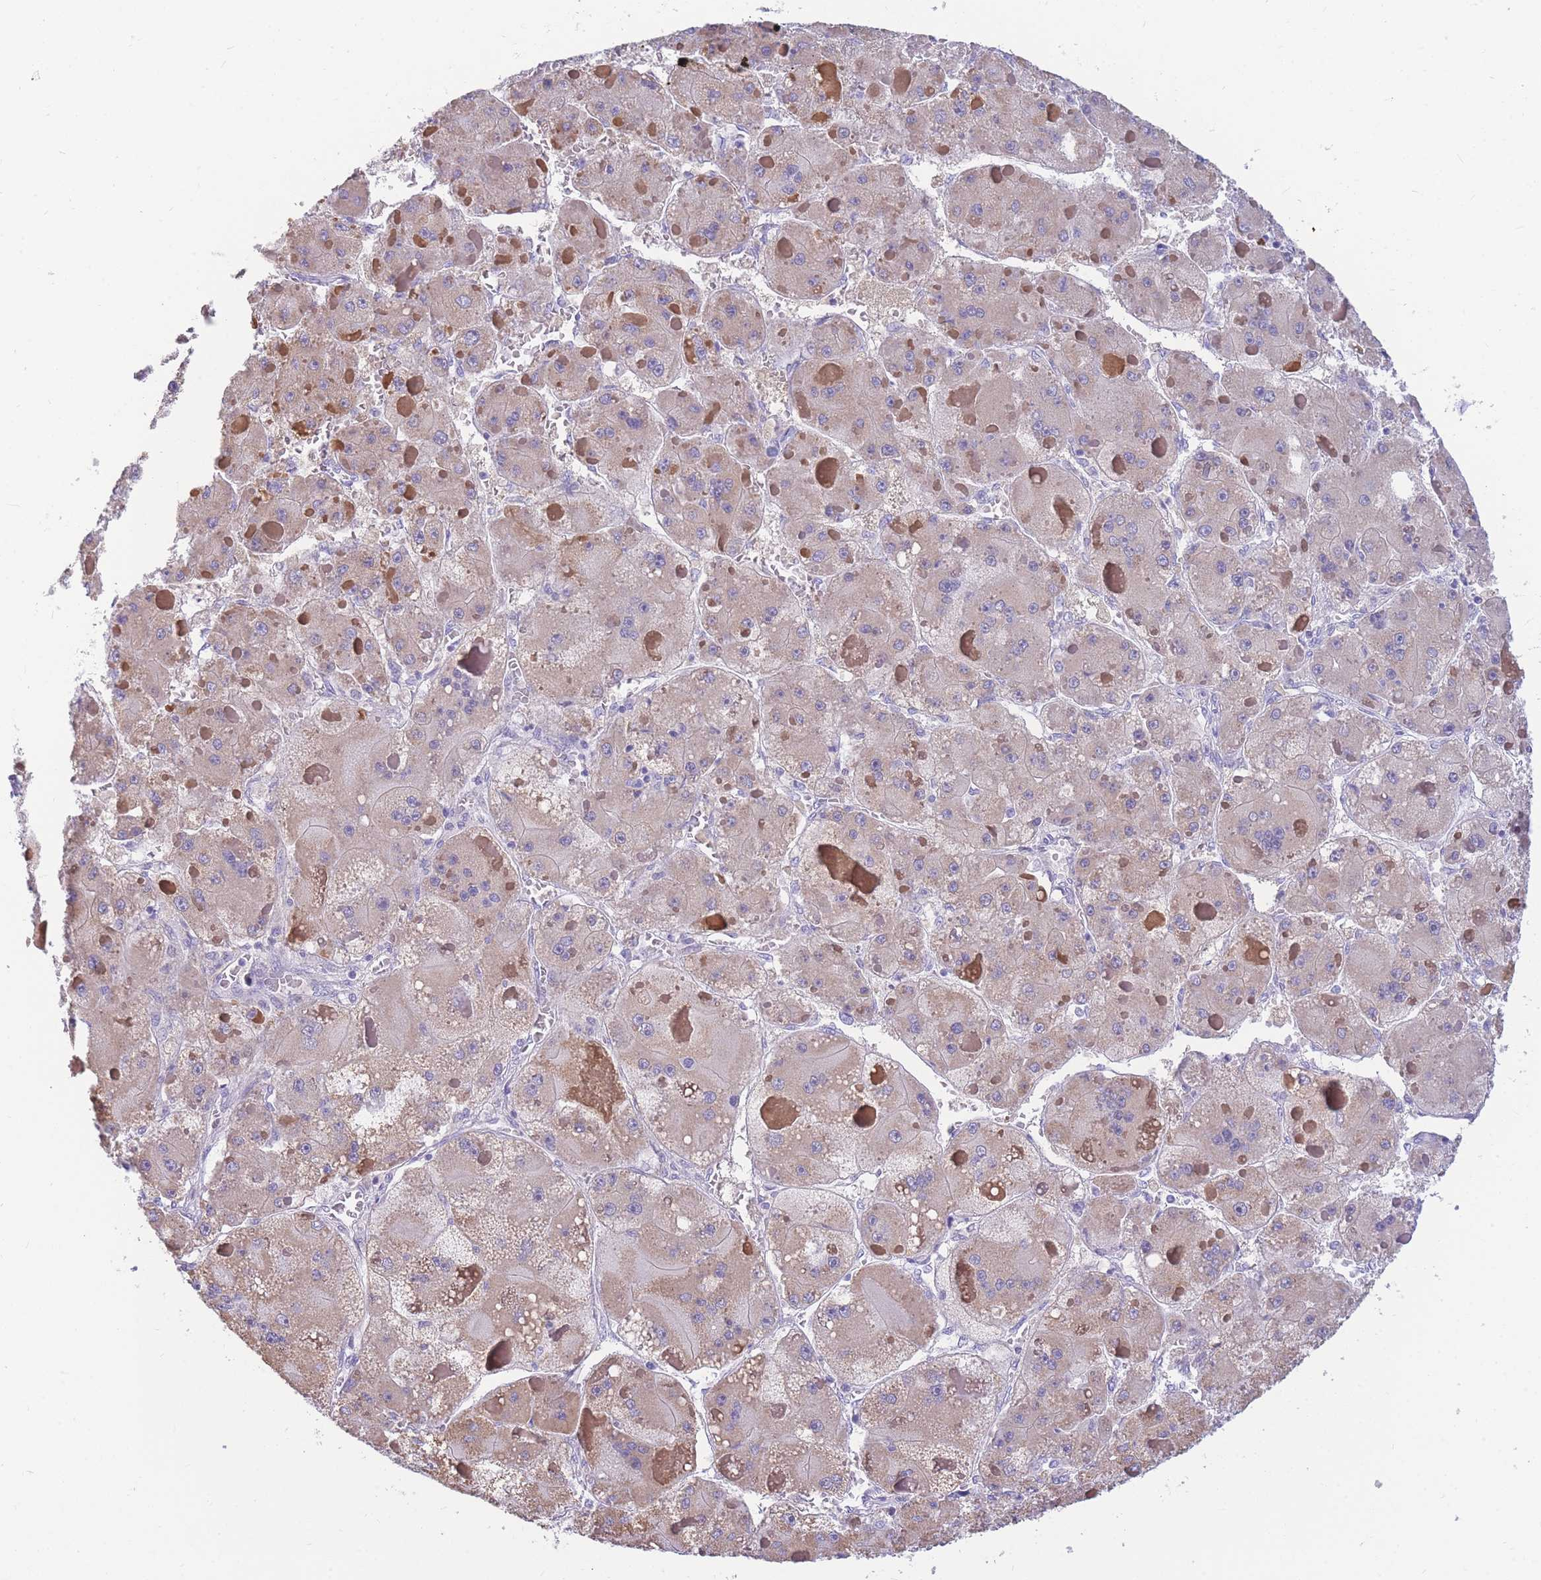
{"staining": {"intensity": "weak", "quantity": ">75%", "location": "cytoplasmic/membranous"}, "tissue": "liver cancer", "cell_type": "Tumor cells", "image_type": "cancer", "snomed": [{"axis": "morphology", "description": "Carcinoma, Hepatocellular, NOS"}, {"axis": "topography", "description": "Liver"}], "caption": "Brown immunohistochemical staining in human liver hepatocellular carcinoma displays weak cytoplasmic/membranous positivity in about >75% of tumor cells. Nuclei are stained in blue.", "gene": "DHRS11", "patient": {"sex": "female", "age": 73}}